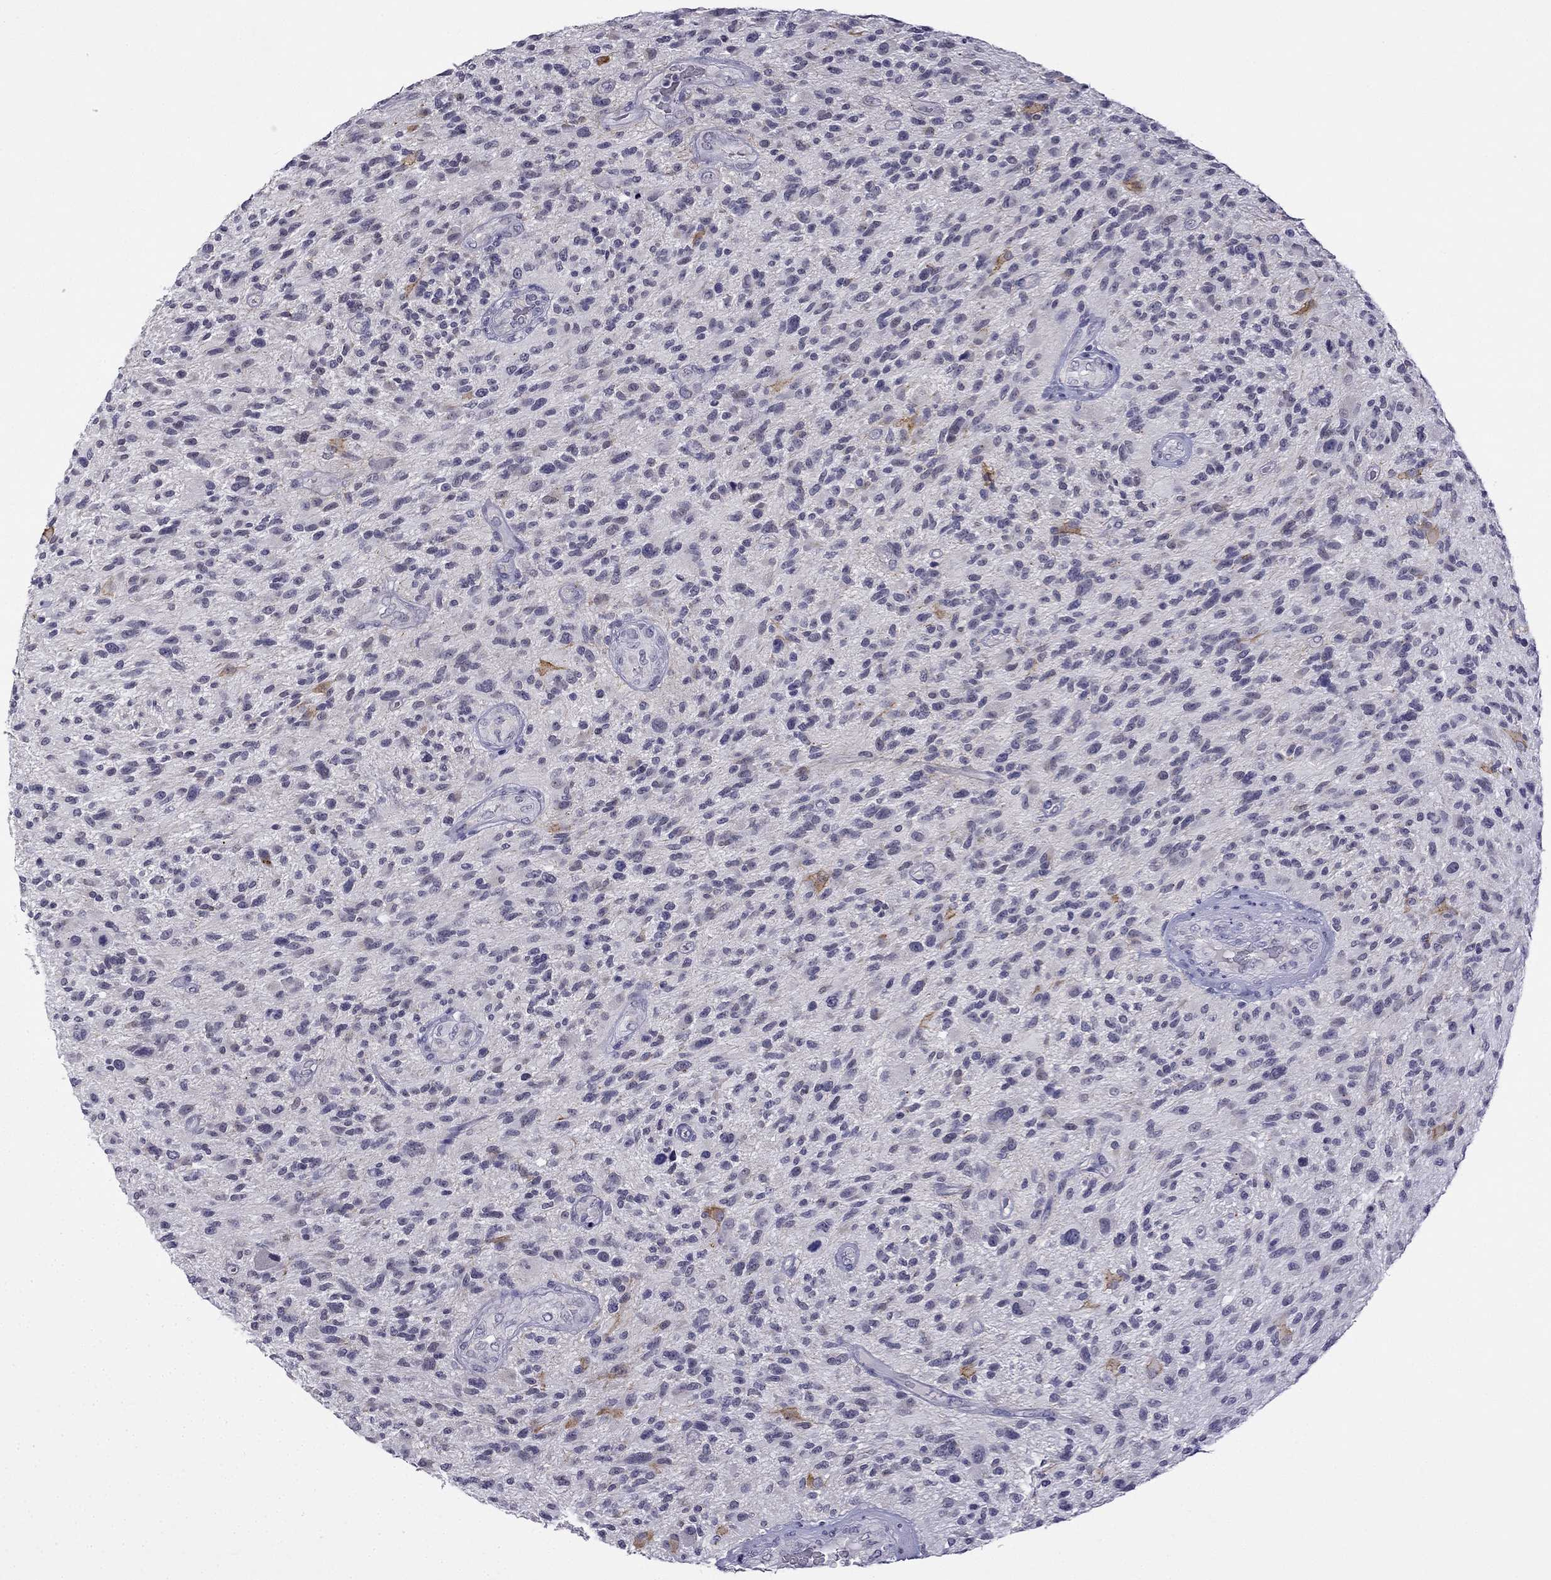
{"staining": {"intensity": "negative", "quantity": "none", "location": "none"}, "tissue": "glioma", "cell_type": "Tumor cells", "image_type": "cancer", "snomed": [{"axis": "morphology", "description": "Glioma, malignant, High grade"}, {"axis": "topography", "description": "Brain"}], "caption": "IHC micrograph of neoplastic tissue: malignant glioma (high-grade) stained with DAB (3,3'-diaminobenzidine) shows no significant protein staining in tumor cells. (DAB (3,3'-diaminobenzidine) immunohistochemistry (IHC) with hematoxylin counter stain).", "gene": "C5orf49", "patient": {"sex": "male", "age": 47}}